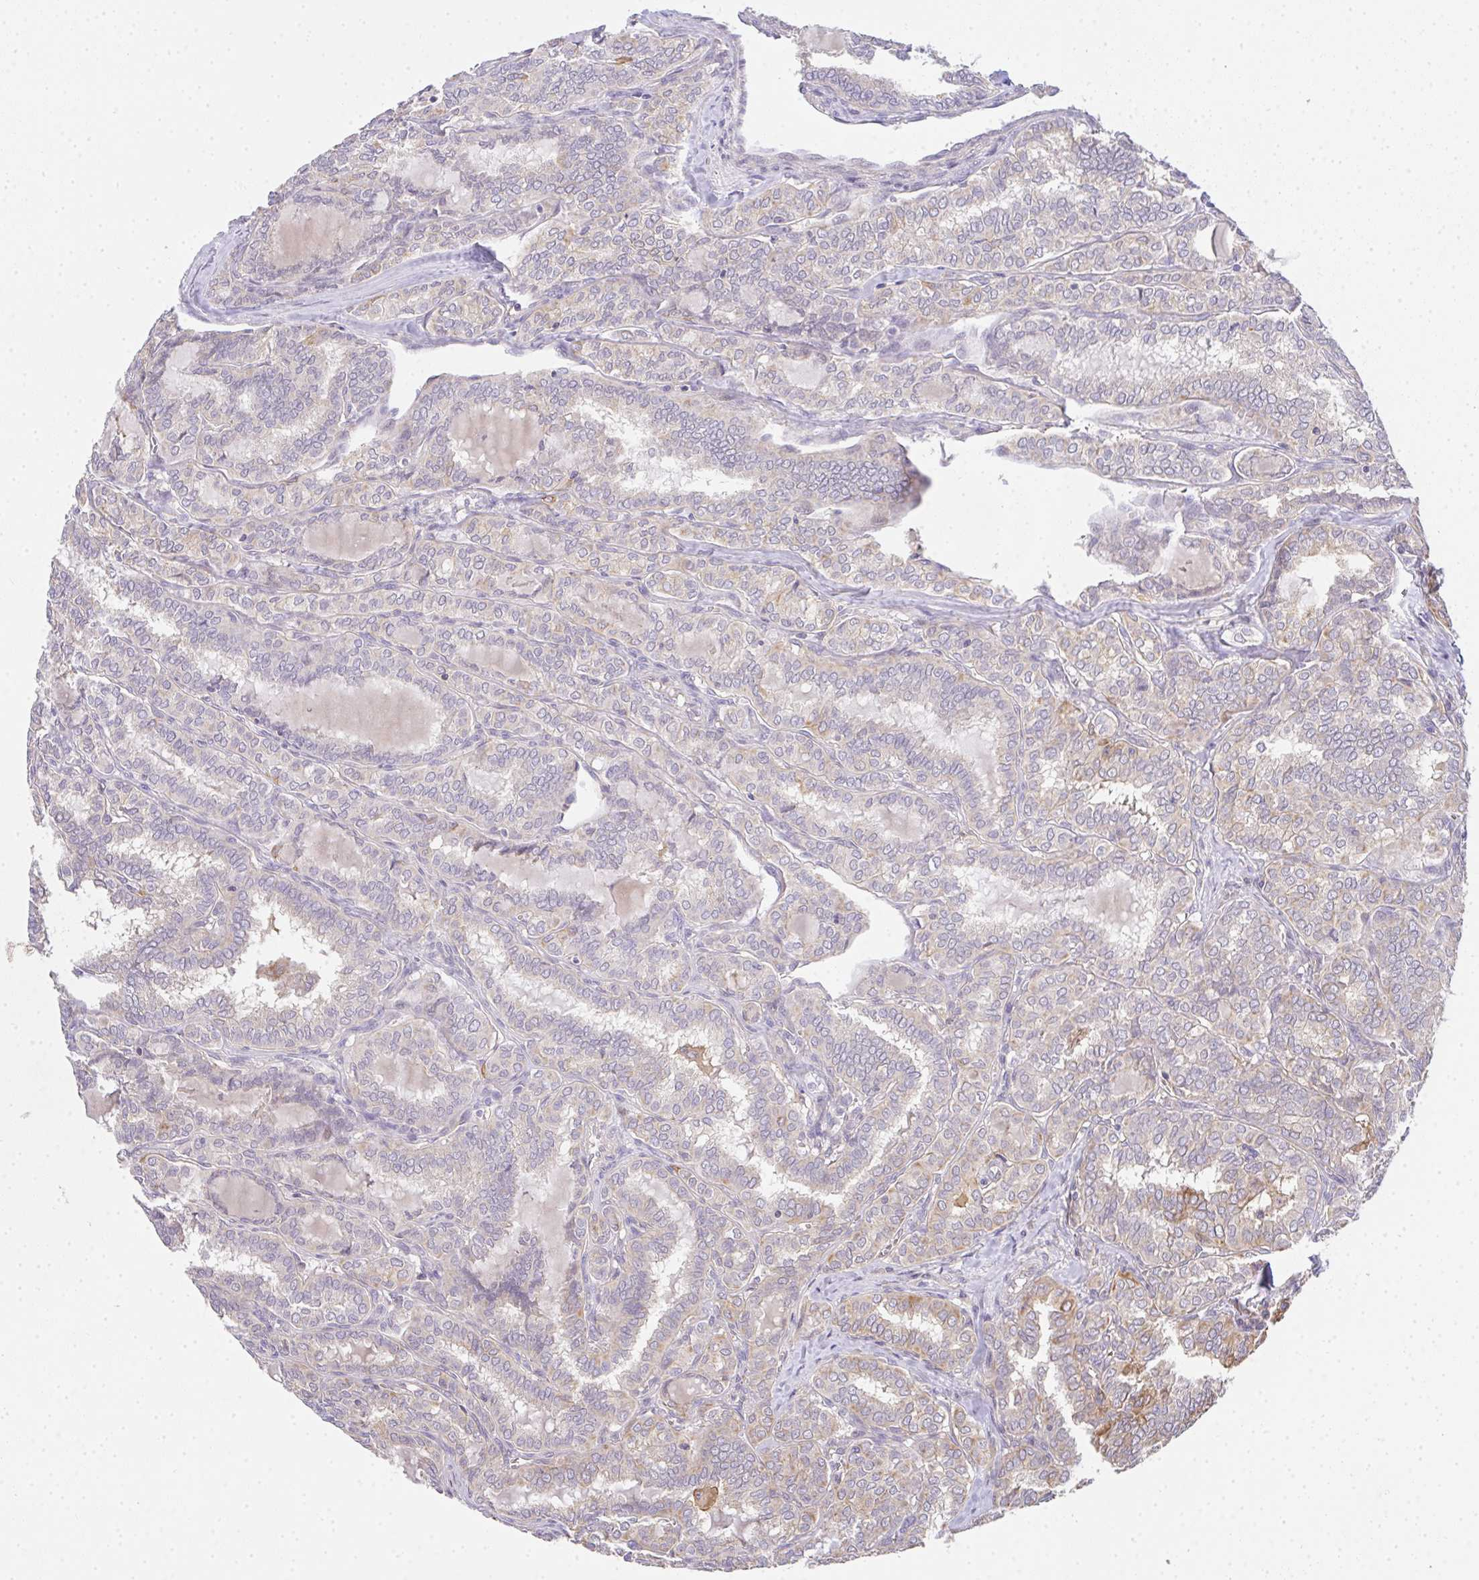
{"staining": {"intensity": "moderate", "quantity": "<25%", "location": "cytoplasmic/membranous"}, "tissue": "thyroid cancer", "cell_type": "Tumor cells", "image_type": "cancer", "snomed": [{"axis": "morphology", "description": "Papillary adenocarcinoma, NOS"}, {"axis": "topography", "description": "Thyroid gland"}], "caption": "Immunohistochemistry (IHC) staining of thyroid cancer (papillary adenocarcinoma), which exhibits low levels of moderate cytoplasmic/membranous expression in approximately <25% of tumor cells indicating moderate cytoplasmic/membranous protein expression. The staining was performed using DAB (brown) for protein detection and nuclei were counterstained in hematoxylin (blue).", "gene": "EEF1AKMT1", "patient": {"sex": "female", "age": 30}}